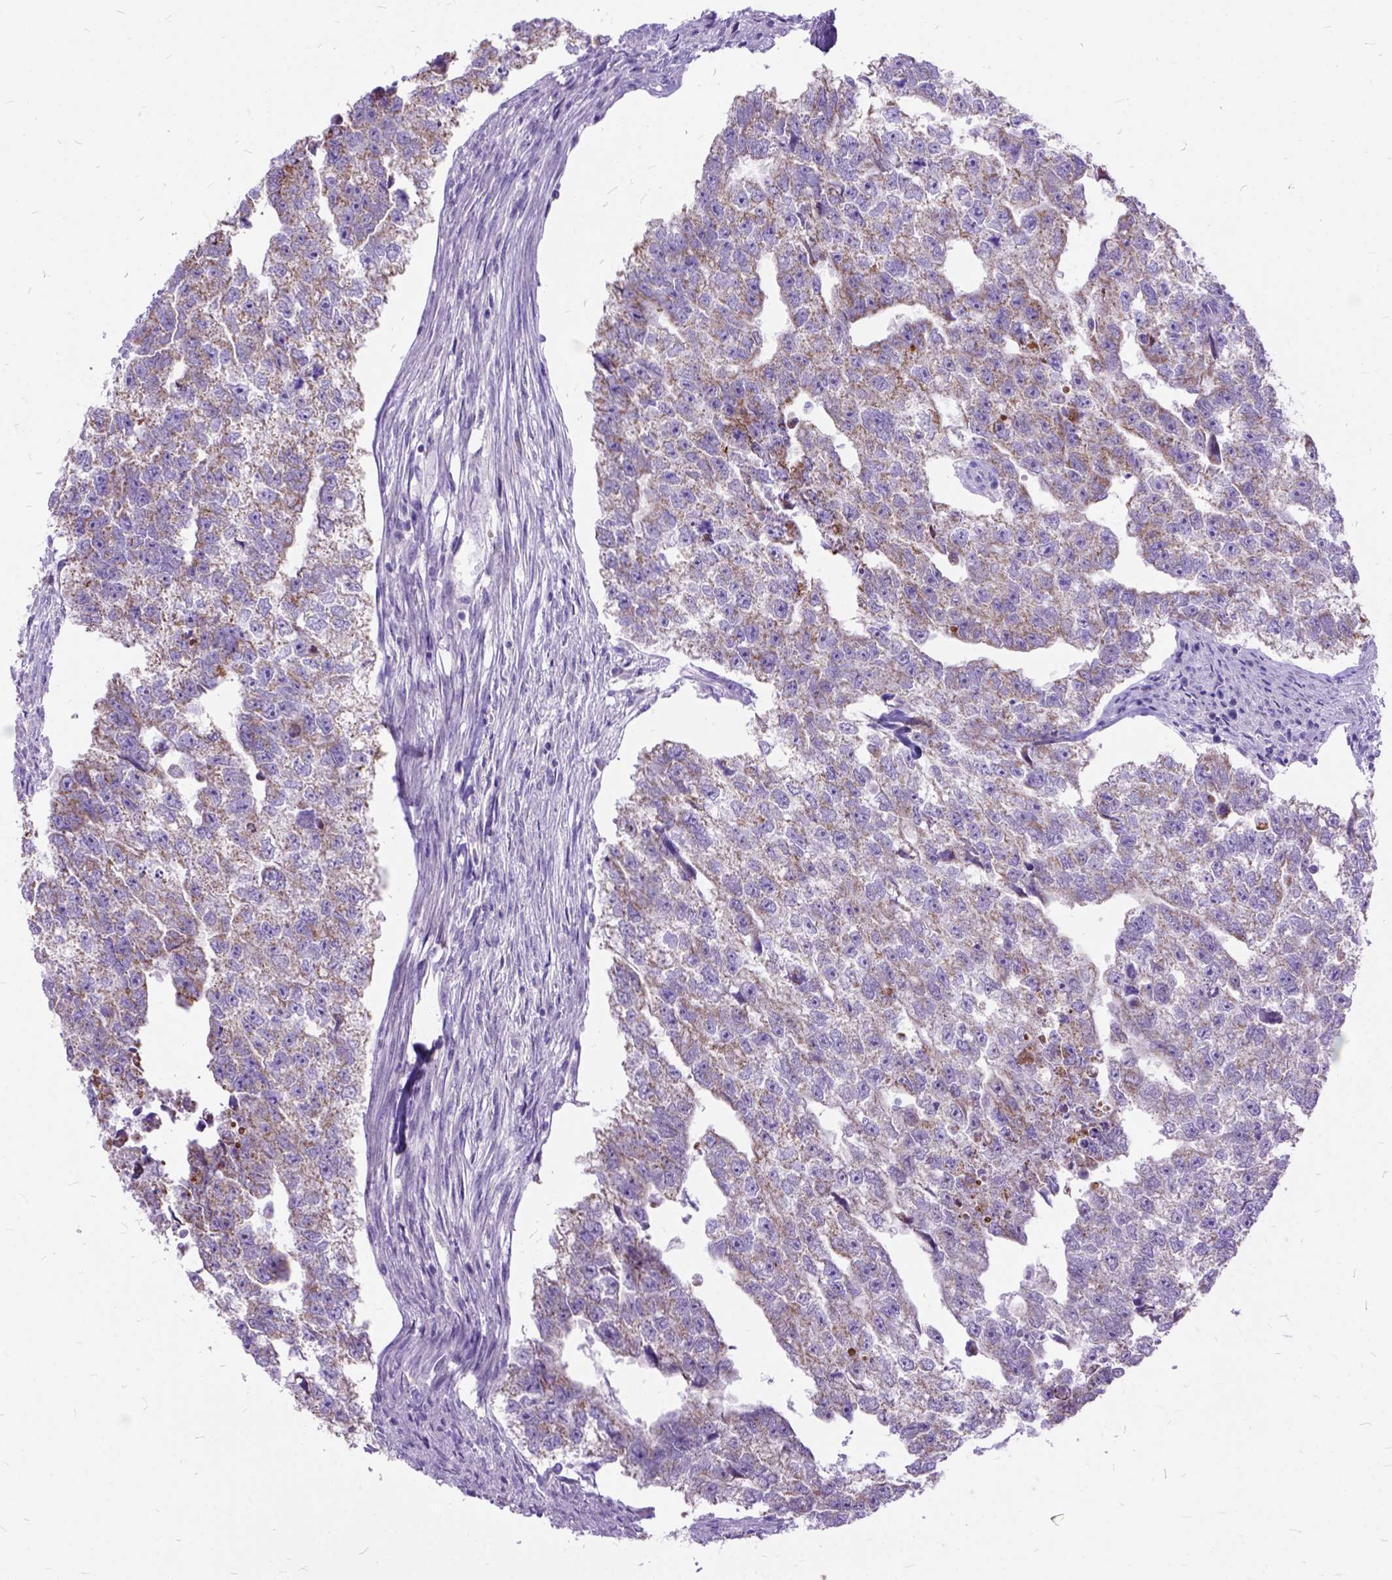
{"staining": {"intensity": "weak", "quantity": "25%-75%", "location": "cytoplasmic/membranous"}, "tissue": "testis cancer", "cell_type": "Tumor cells", "image_type": "cancer", "snomed": [{"axis": "morphology", "description": "Carcinoma, Embryonal, NOS"}, {"axis": "morphology", "description": "Teratoma, malignant, NOS"}, {"axis": "topography", "description": "Testis"}], "caption": "A brown stain labels weak cytoplasmic/membranous positivity of a protein in embryonal carcinoma (testis) tumor cells.", "gene": "CTAG2", "patient": {"sex": "male", "age": 44}}